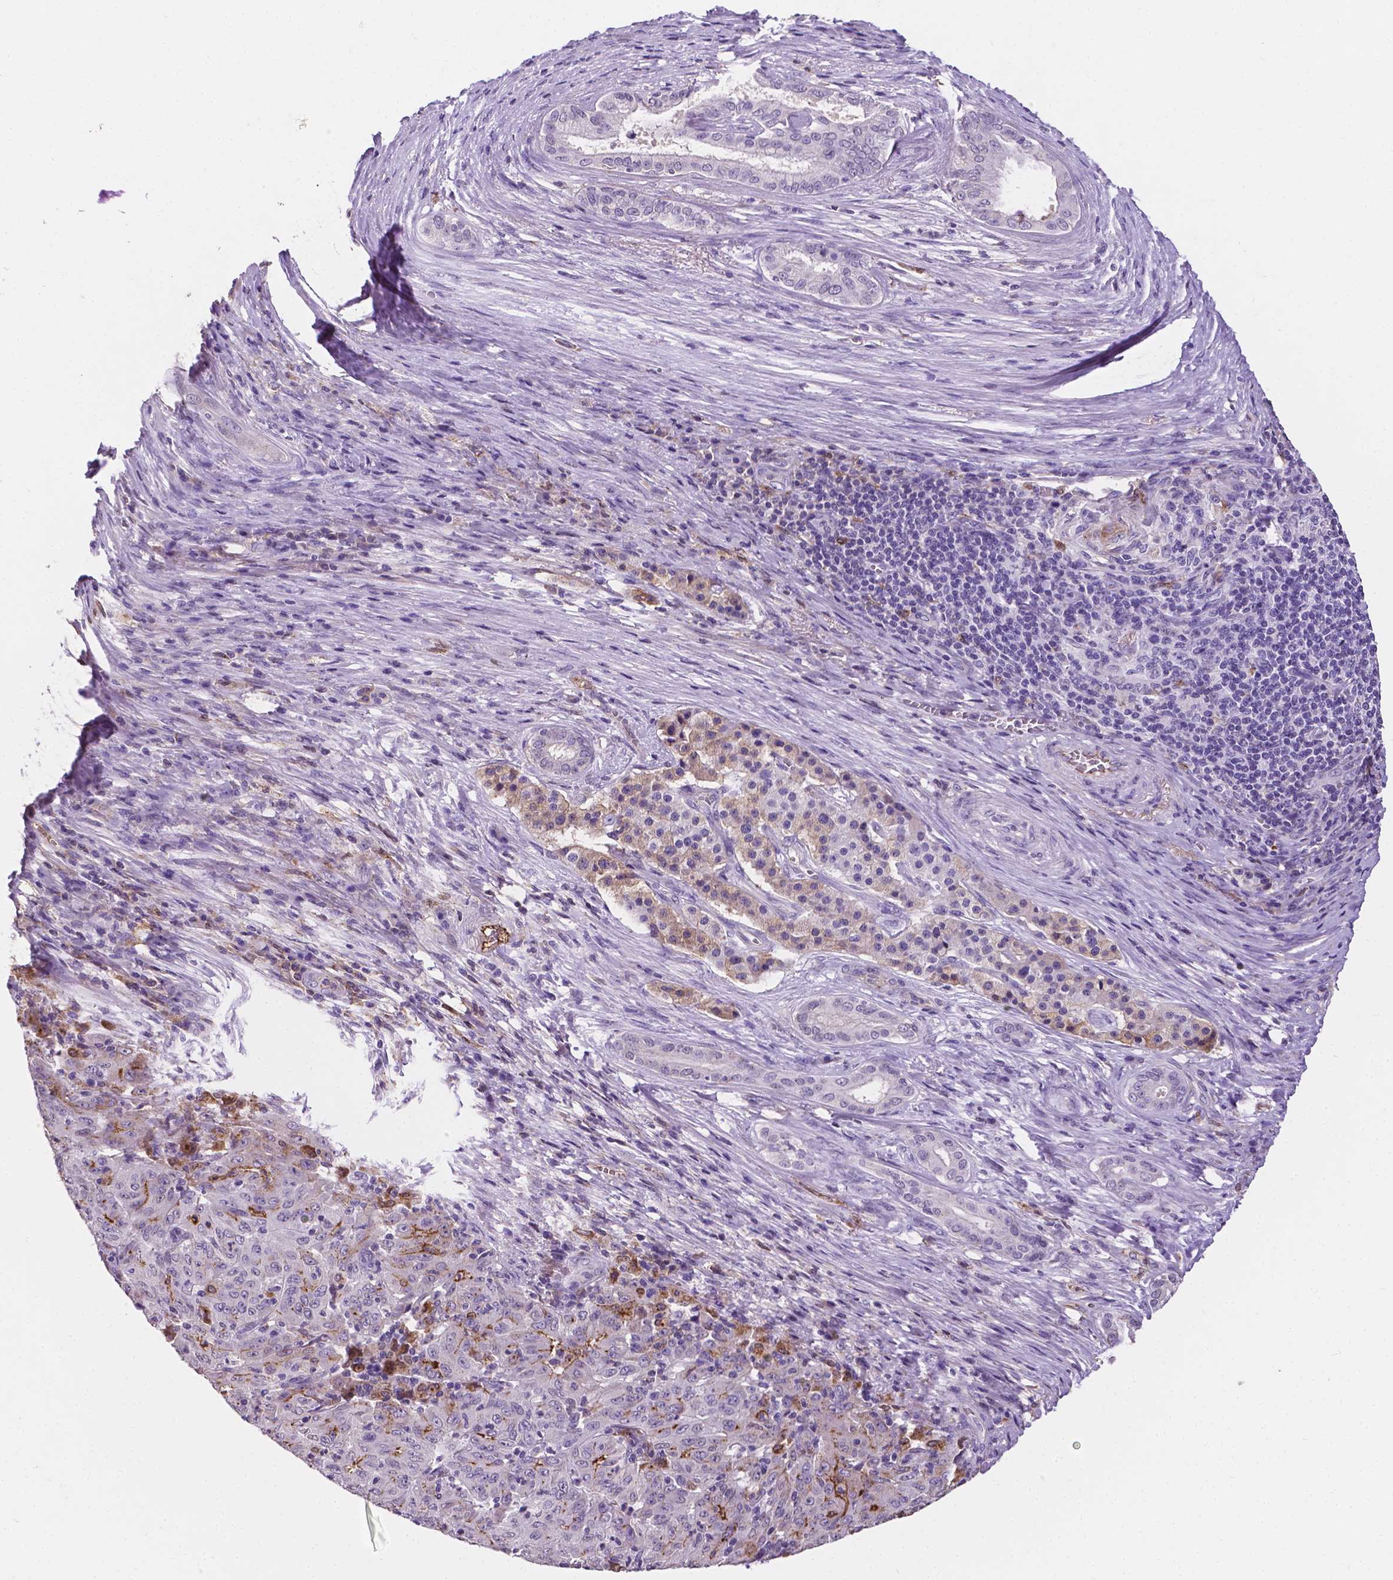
{"staining": {"intensity": "weak", "quantity": "<25%", "location": "cytoplasmic/membranous"}, "tissue": "pancreatic cancer", "cell_type": "Tumor cells", "image_type": "cancer", "snomed": [{"axis": "morphology", "description": "Adenocarcinoma, NOS"}, {"axis": "topography", "description": "Pancreas"}], "caption": "Protein analysis of adenocarcinoma (pancreatic) demonstrates no significant staining in tumor cells.", "gene": "APOE", "patient": {"sex": "male", "age": 63}}